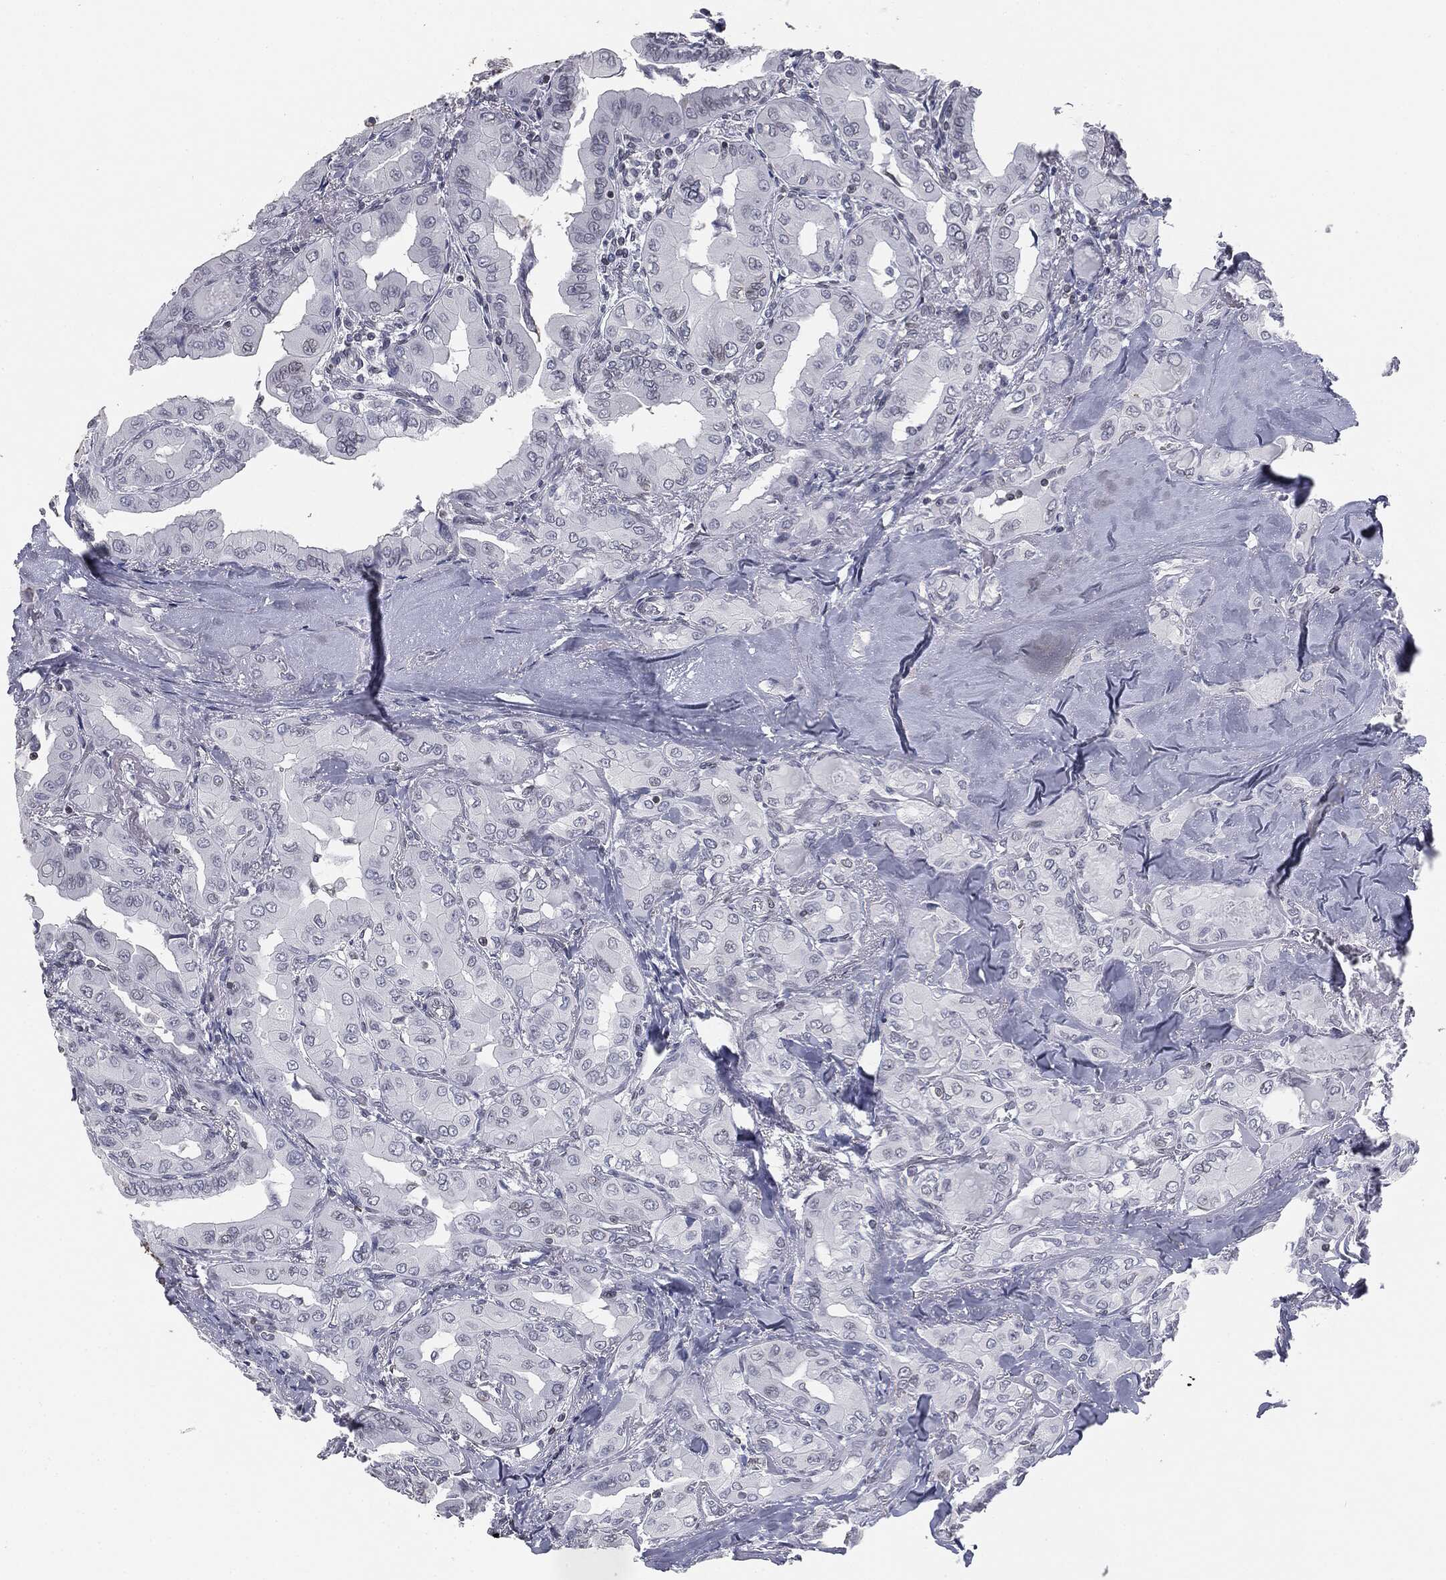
{"staining": {"intensity": "negative", "quantity": "none", "location": "none"}, "tissue": "thyroid cancer", "cell_type": "Tumor cells", "image_type": "cancer", "snomed": [{"axis": "morphology", "description": "Normal tissue, NOS"}, {"axis": "morphology", "description": "Papillary adenocarcinoma, NOS"}, {"axis": "topography", "description": "Thyroid gland"}], "caption": "This is an IHC histopathology image of thyroid cancer. There is no staining in tumor cells.", "gene": "ALDOB", "patient": {"sex": "female", "age": 66}}